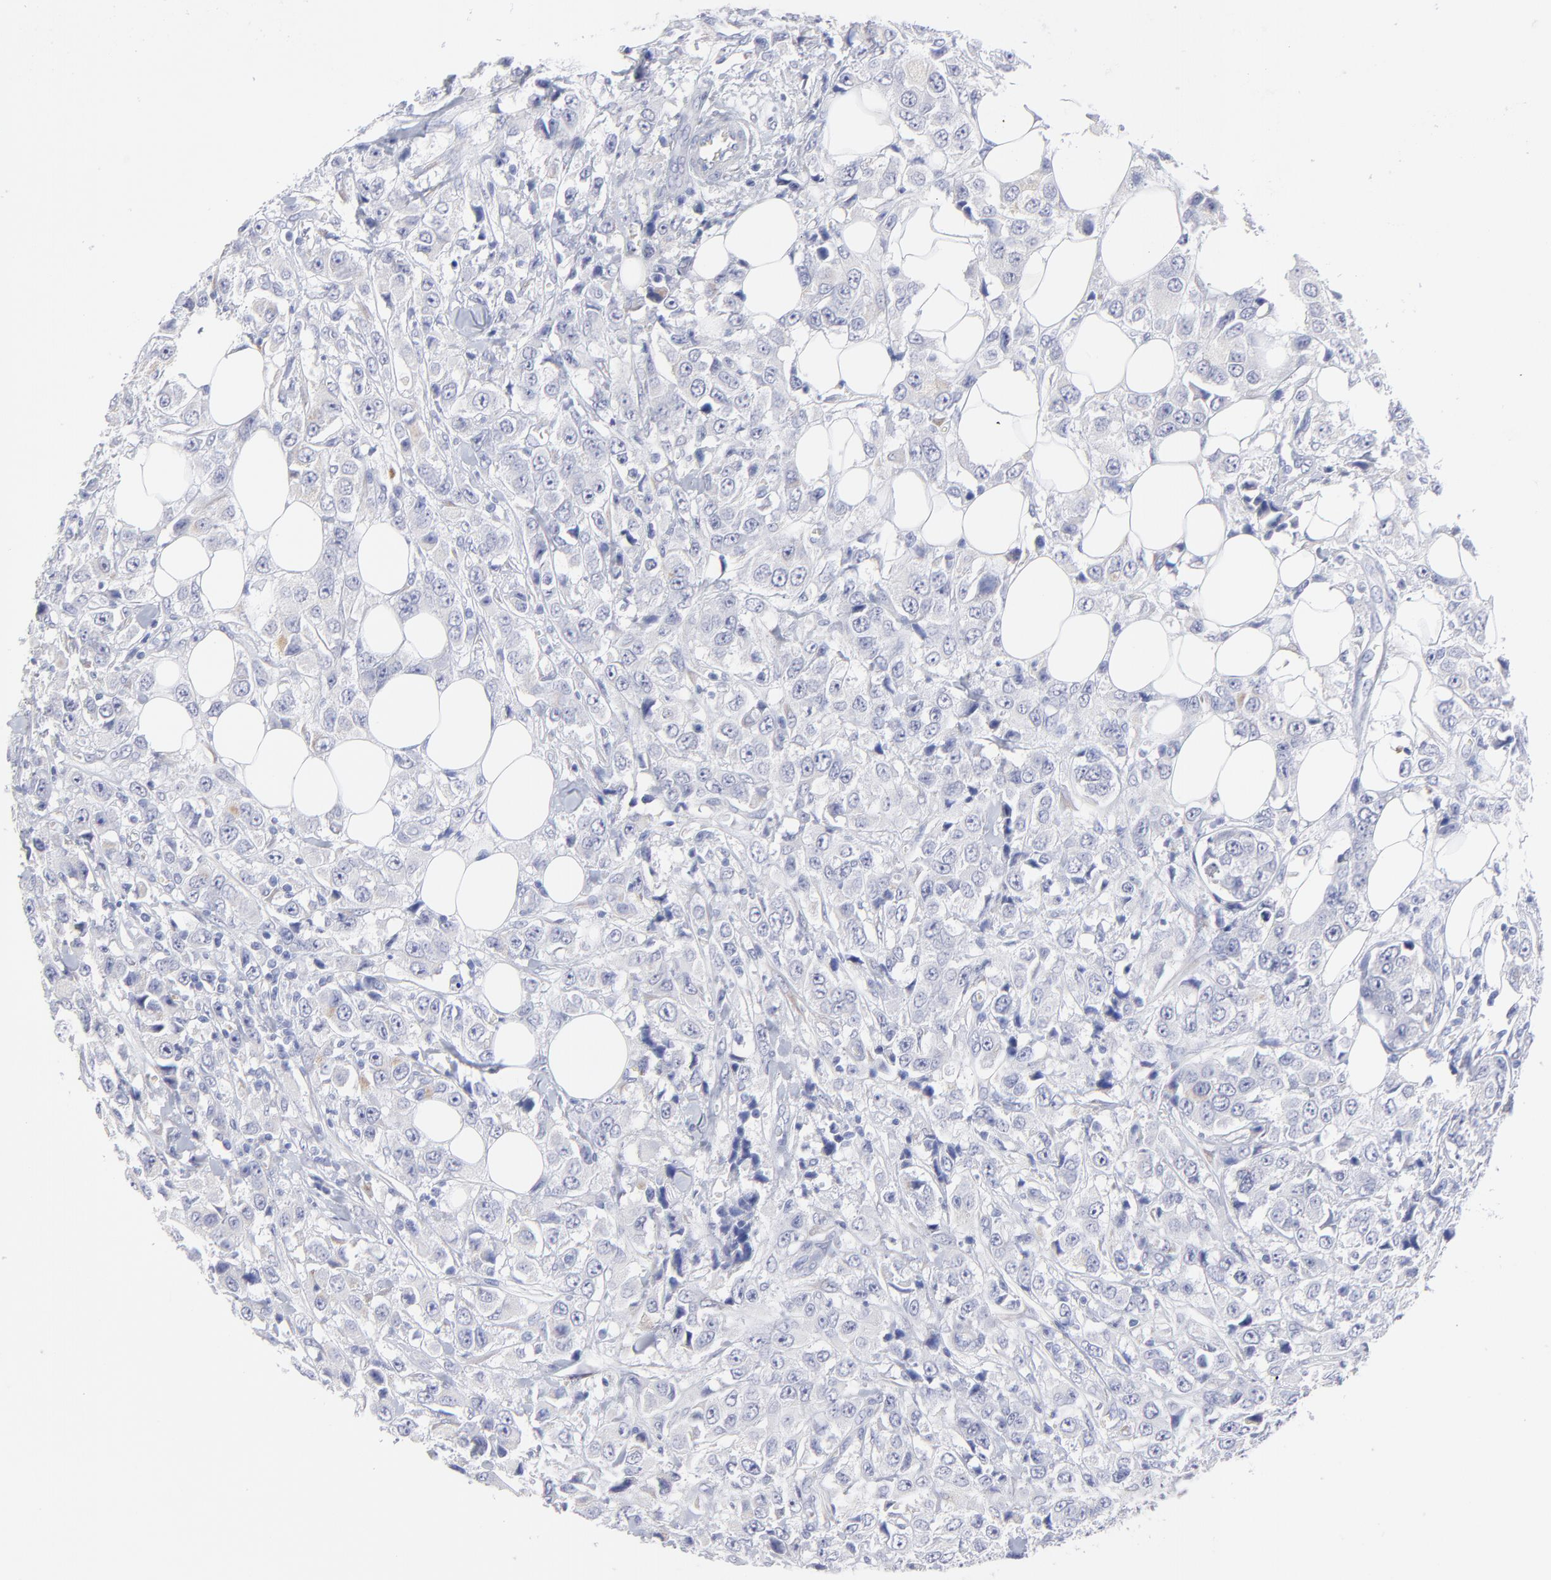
{"staining": {"intensity": "moderate", "quantity": "<25%", "location": "cytoplasmic/membranous"}, "tissue": "breast cancer", "cell_type": "Tumor cells", "image_type": "cancer", "snomed": [{"axis": "morphology", "description": "Duct carcinoma"}, {"axis": "topography", "description": "Breast"}], "caption": "Breast cancer (intraductal carcinoma) stained for a protein shows moderate cytoplasmic/membranous positivity in tumor cells.", "gene": "DUSP9", "patient": {"sex": "female", "age": 58}}